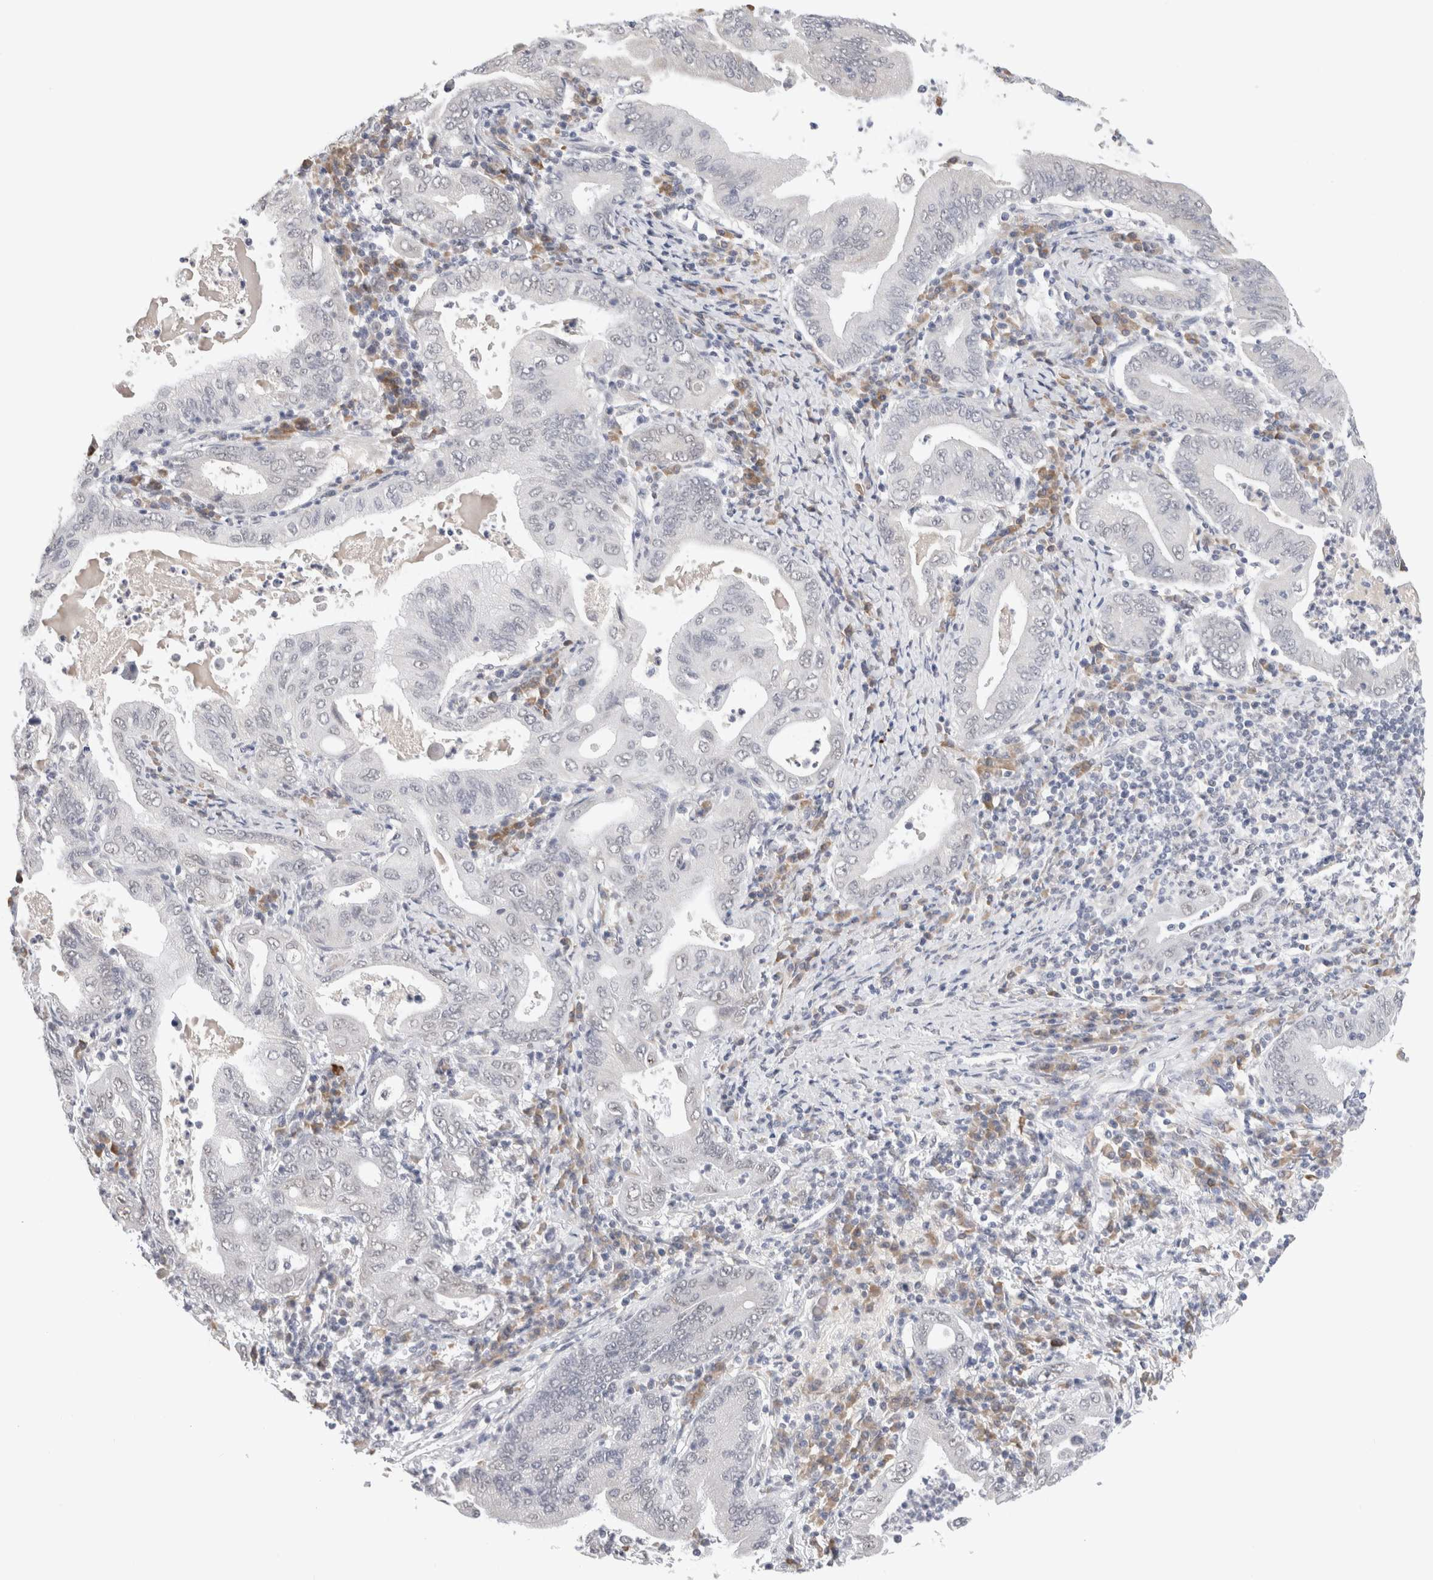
{"staining": {"intensity": "negative", "quantity": "none", "location": "none"}, "tissue": "stomach cancer", "cell_type": "Tumor cells", "image_type": "cancer", "snomed": [{"axis": "morphology", "description": "Normal tissue, NOS"}, {"axis": "morphology", "description": "Adenocarcinoma, NOS"}, {"axis": "topography", "description": "Esophagus"}, {"axis": "topography", "description": "Stomach, upper"}, {"axis": "topography", "description": "Peripheral nerve tissue"}], "caption": "Tumor cells are negative for brown protein staining in stomach cancer (adenocarcinoma).", "gene": "HDLBP", "patient": {"sex": "male", "age": 62}}